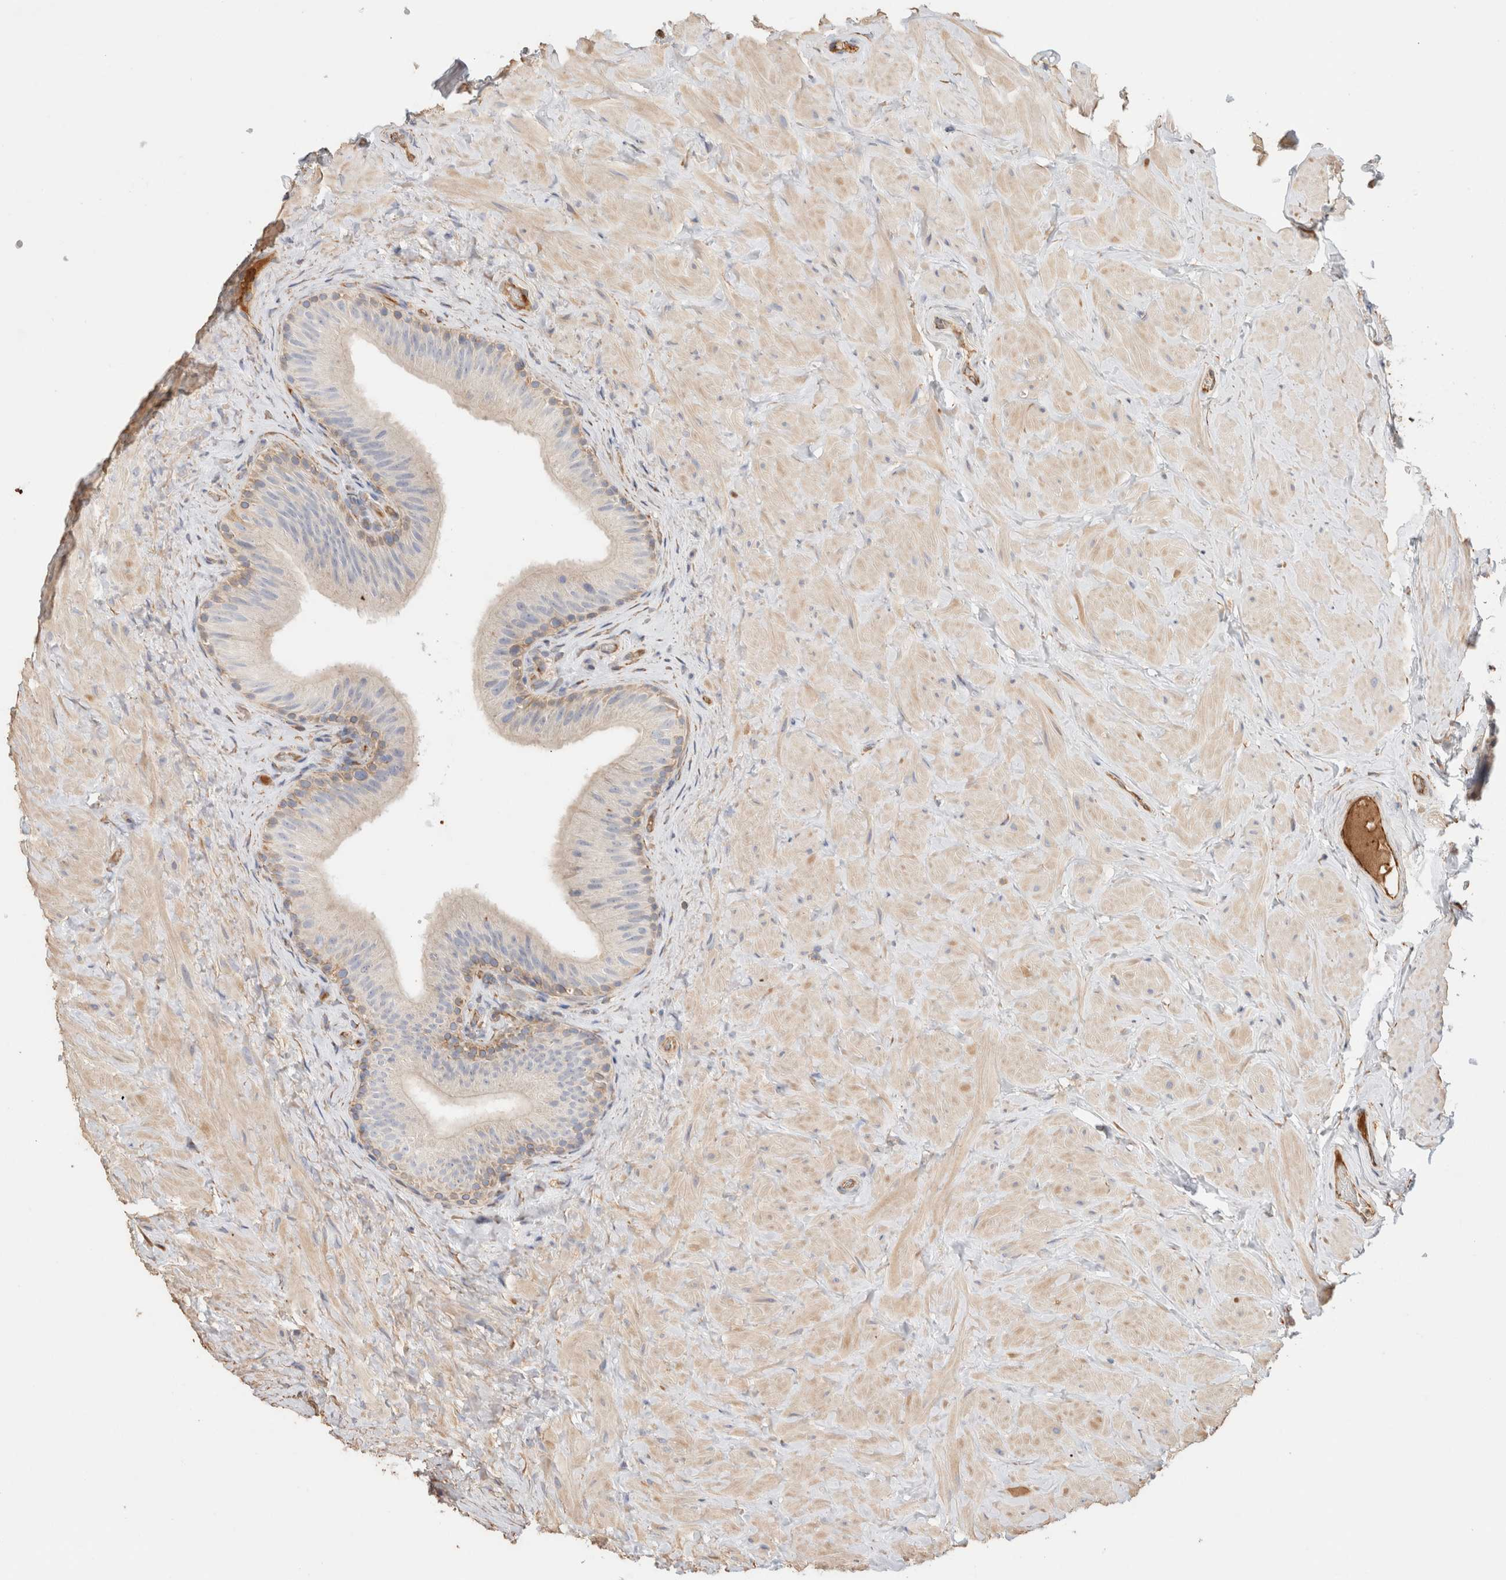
{"staining": {"intensity": "weak", "quantity": "<25%", "location": "cytoplasmic/membranous"}, "tissue": "epididymis", "cell_type": "Glandular cells", "image_type": "normal", "snomed": [{"axis": "morphology", "description": "Normal tissue, NOS"}, {"axis": "topography", "description": "Vascular tissue"}, {"axis": "topography", "description": "Epididymis"}], "caption": "High magnification brightfield microscopy of unremarkable epididymis stained with DAB (brown) and counterstained with hematoxylin (blue): glandular cells show no significant positivity.", "gene": "PROS1", "patient": {"sex": "male", "age": 49}}